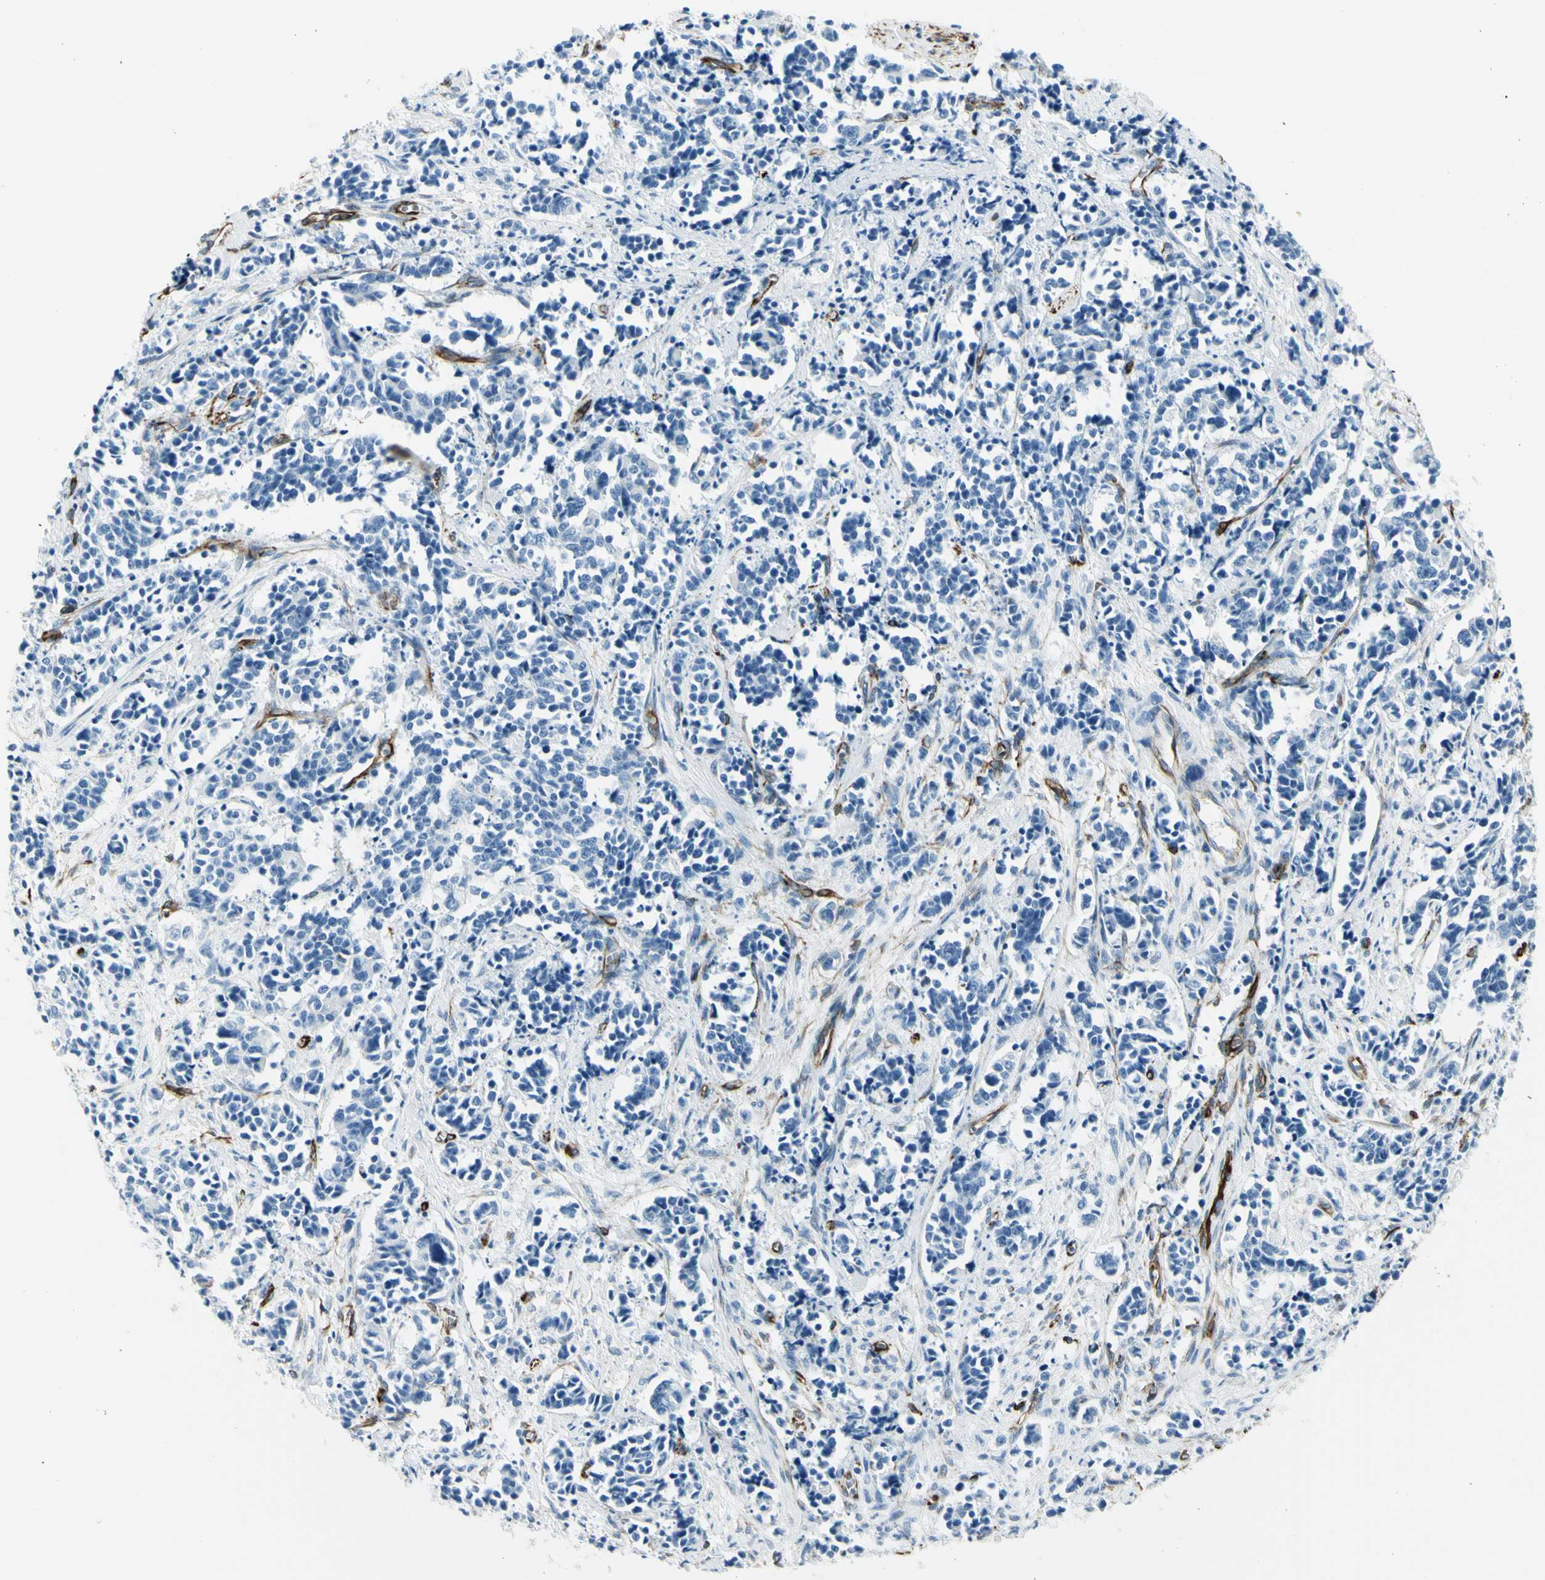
{"staining": {"intensity": "negative", "quantity": "none", "location": "none"}, "tissue": "cervical cancer", "cell_type": "Tumor cells", "image_type": "cancer", "snomed": [{"axis": "morphology", "description": "Normal tissue, NOS"}, {"axis": "morphology", "description": "Squamous cell carcinoma, NOS"}, {"axis": "topography", "description": "Cervix"}], "caption": "Immunohistochemistry (IHC) micrograph of neoplastic tissue: cervical squamous cell carcinoma stained with DAB shows no significant protein positivity in tumor cells.", "gene": "PTH2R", "patient": {"sex": "female", "age": 35}}